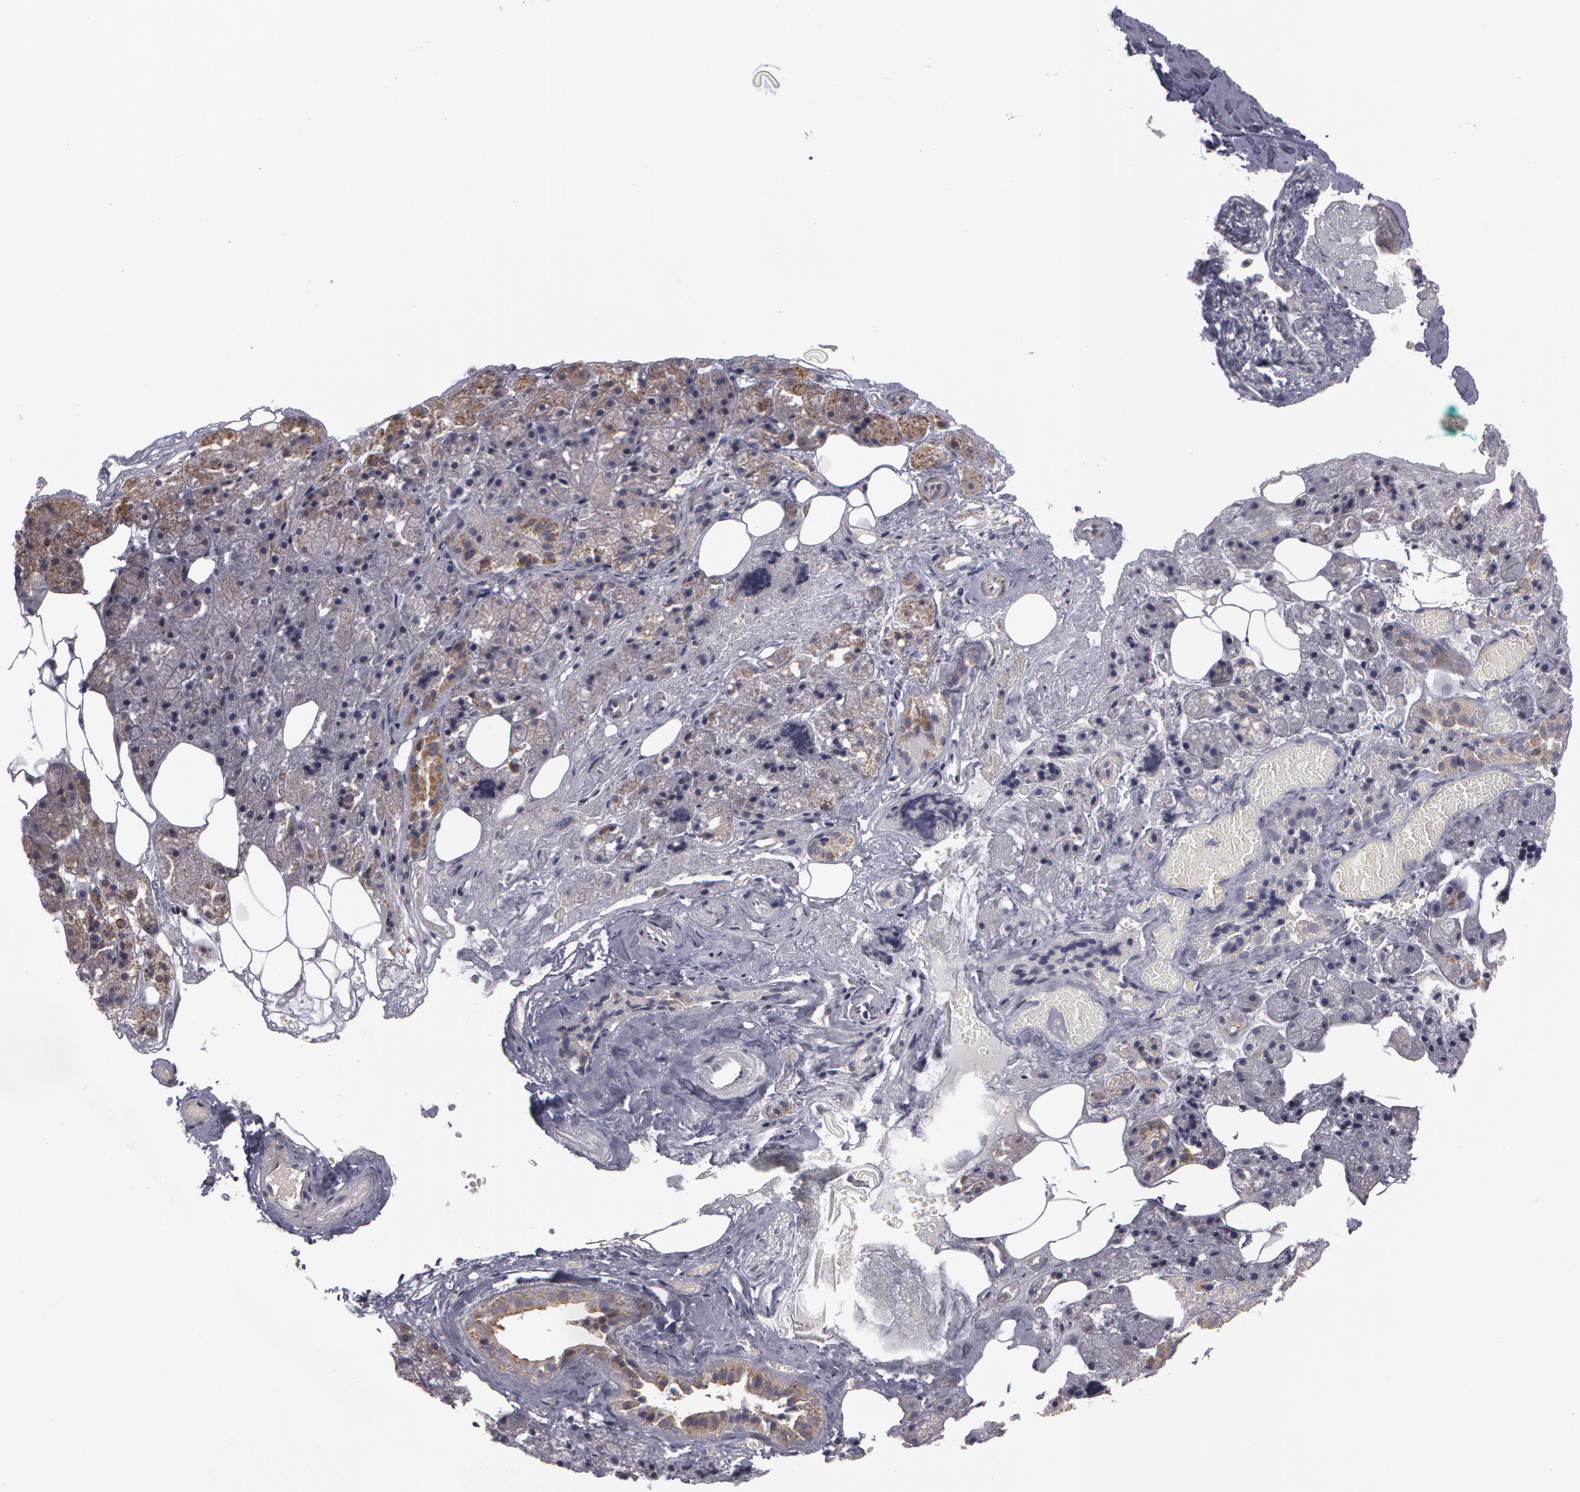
{"staining": {"intensity": "weak", "quantity": "<25%", "location": "cytoplasmic/membranous"}, "tissue": "salivary gland", "cell_type": "Glandular cells", "image_type": "normal", "snomed": [{"axis": "morphology", "description": "Normal tissue, NOS"}, {"axis": "topography", "description": "Salivary gland"}], "caption": "This micrograph is of benign salivary gland stained with immunohistochemistry to label a protein in brown with the nuclei are counter-stained blue. There is no expression in glandular cells.", "gene": "NEK9", "patient": {"sex": "female", "age": 55}}